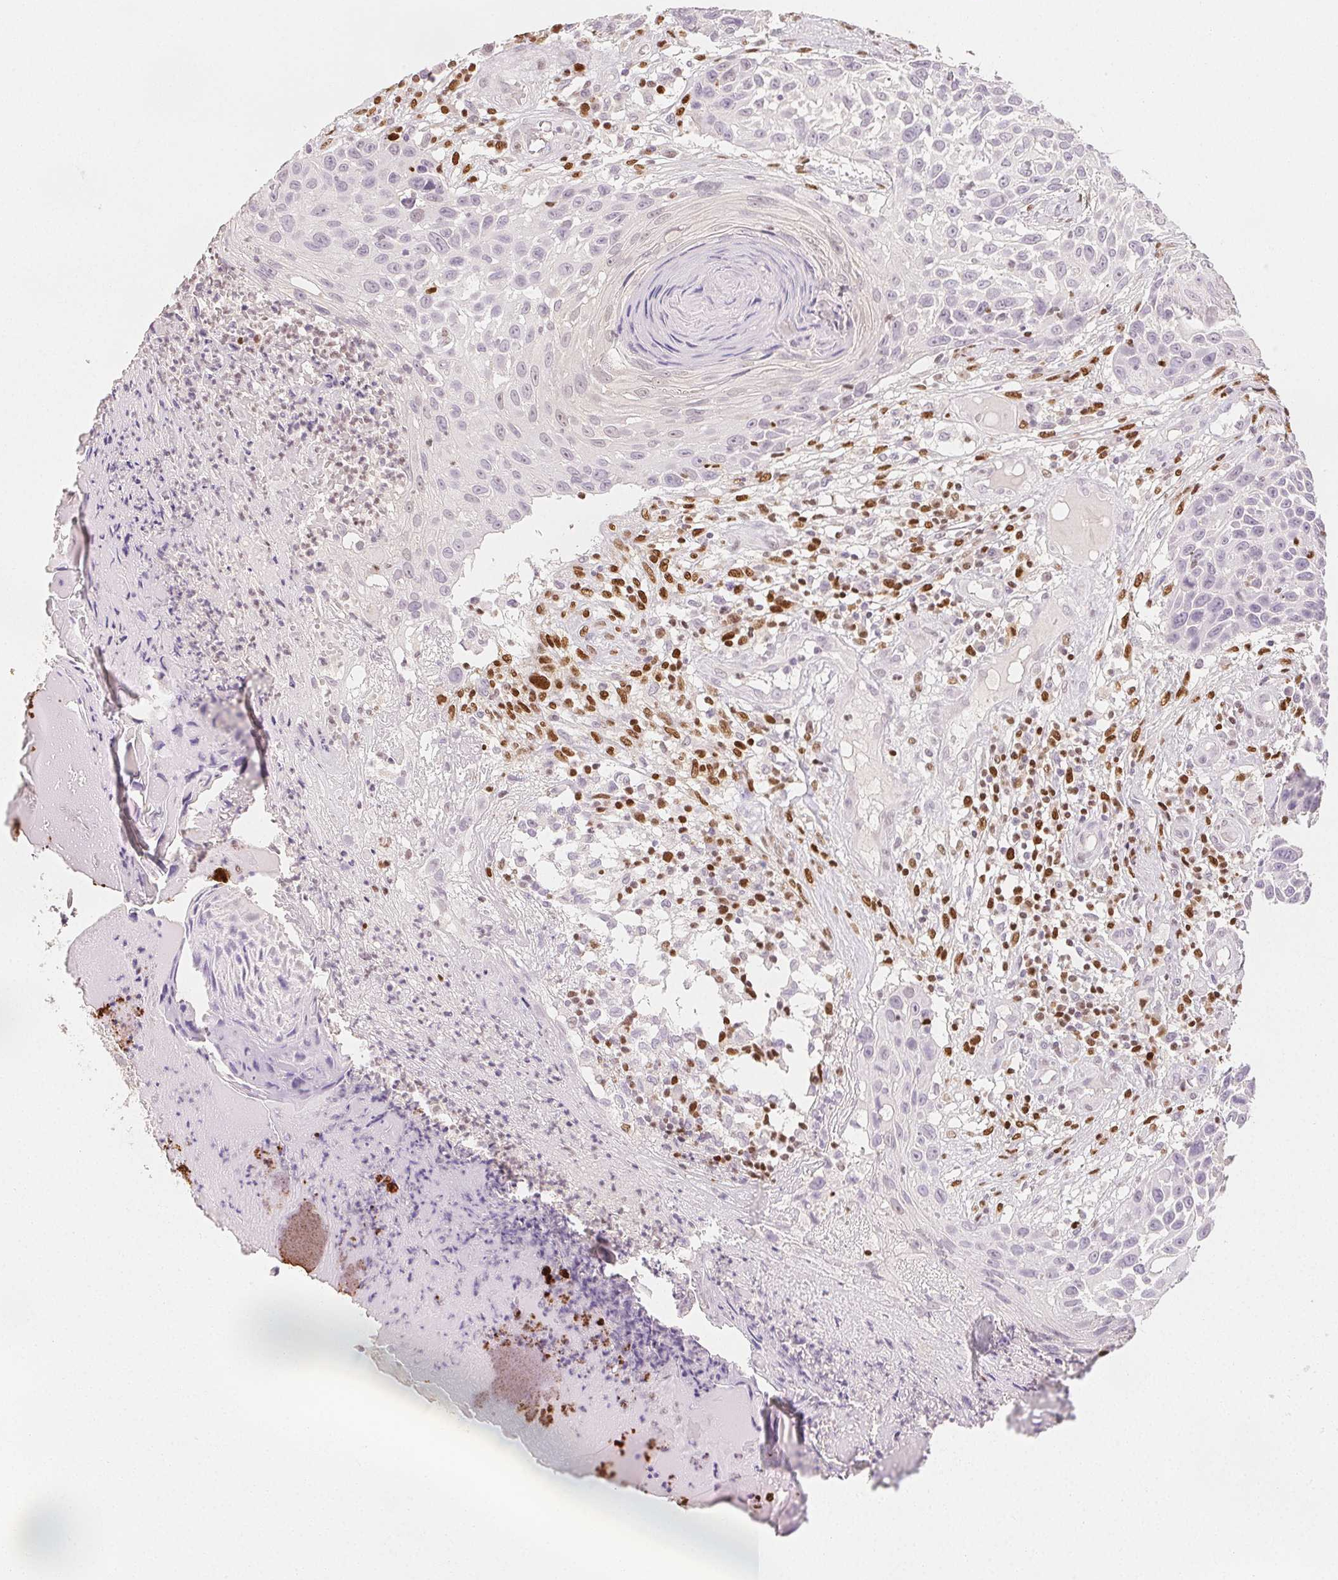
{"staining": {"intensity": "negative", "quantity": "none", "location": "none"}, "tissue": "skin cancer", "cell_type": "Tumor cells", "image_type": "cancer", "snomed": [{"axis": "morphology", "description": "Squamous cell carcinoma, NOS"}, {"axis": "topography", "description": "Skin"}], "caption": "DAB (3,3'-diaminobenzidine) immunohistochemical staining of skin cancer exhibits no significant staining in tumor cells.", "gene": "RUNX2", "patient": {"sex": "male", "age": 92}}